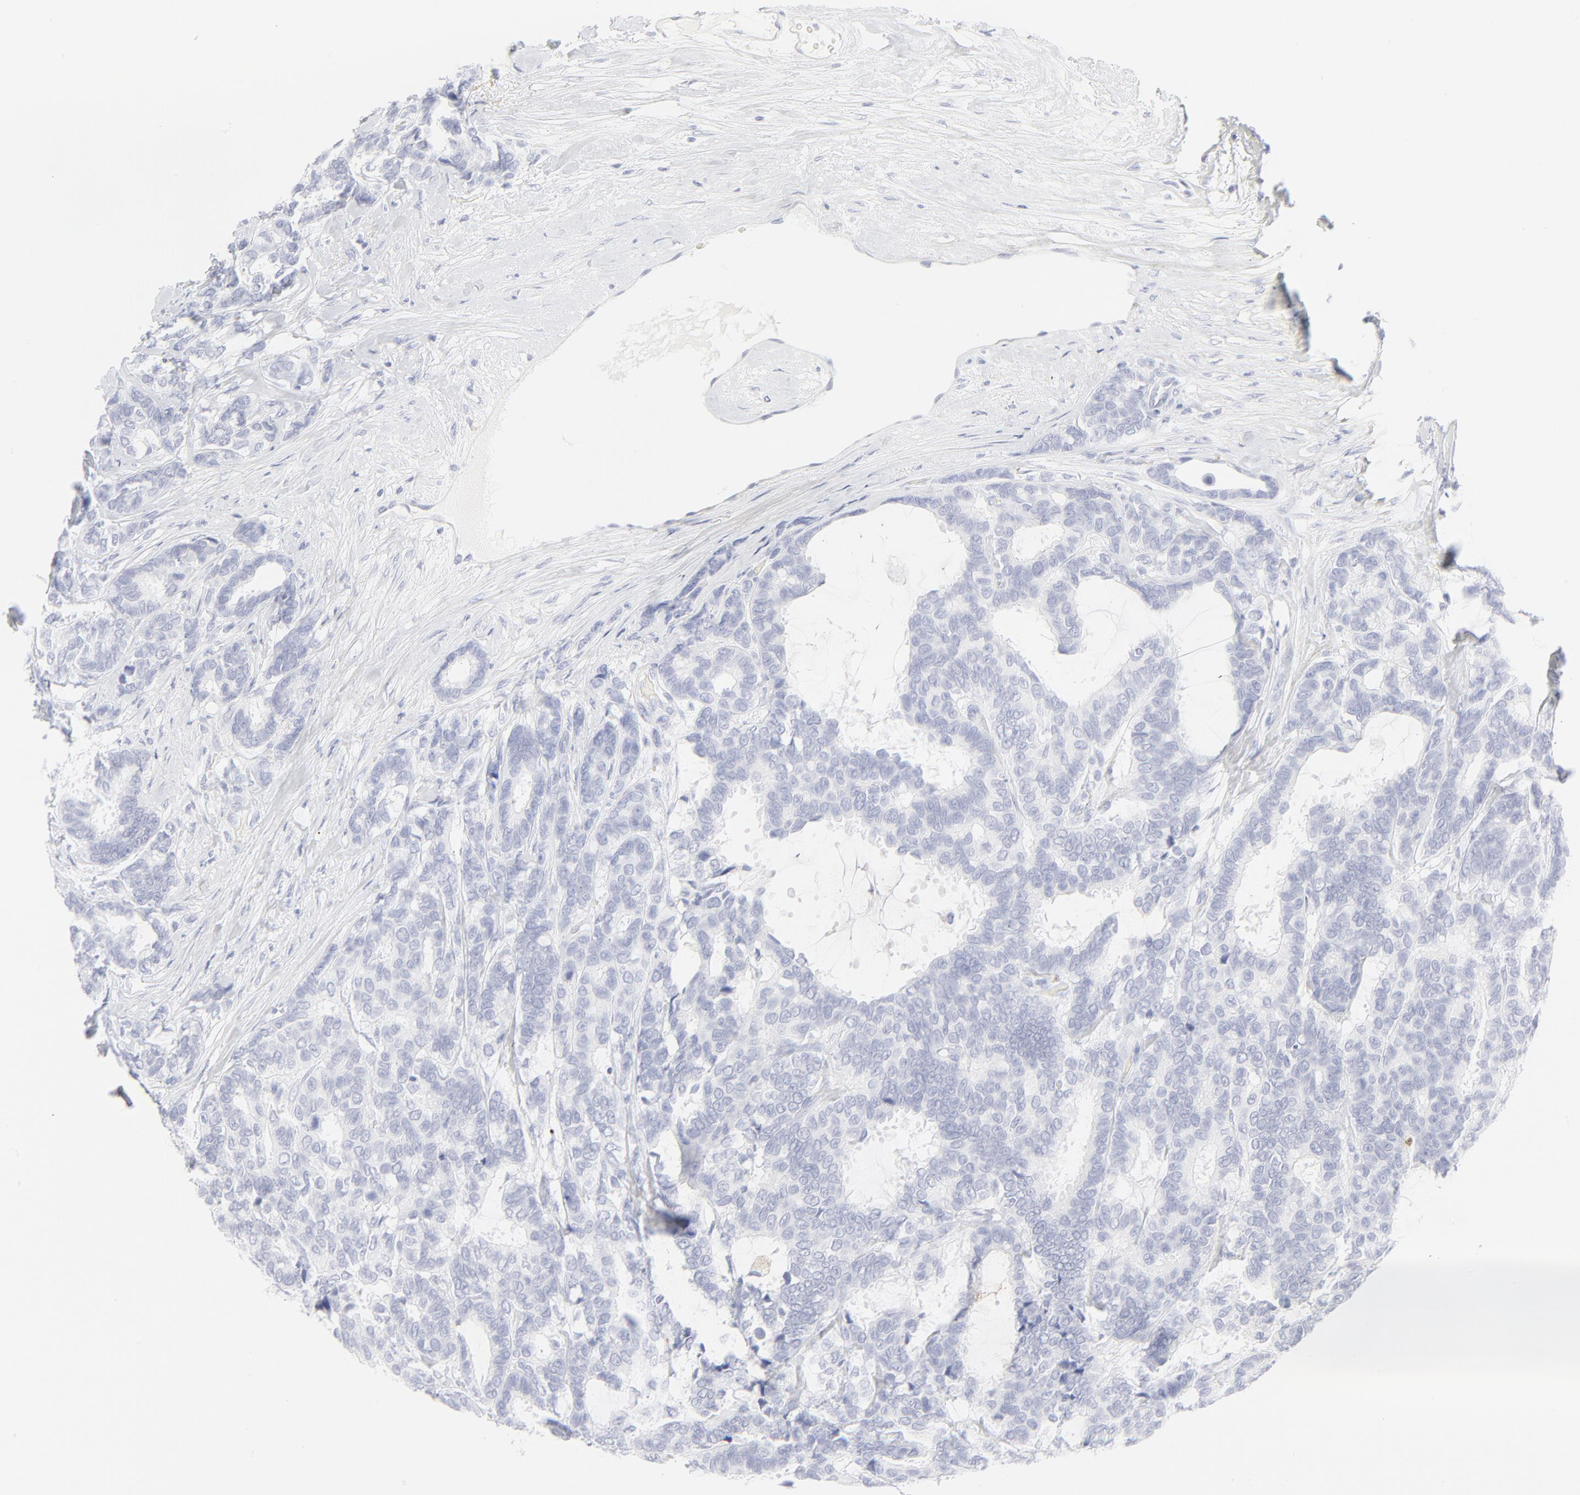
{"staining": {"intensity": "negative", "quantity": "none", "location": "none"}, "tissue": "breast cancer", "cell_type": "Tumor cells", "image_type": "cancer", "snomed": [{"axis": "morphology", "description": "Duct carcinoma"}, {"axis": "topography", "description": "Breast"}], "caption": "IHC micrograph of human breast cancer (invasive ductal carcinoma) stained for a protein (brown), which reveals no positivity in tumor cells. The staining was performed using DAB (3,3'-diaminobenzidine) to visualize the protein expression in brown, while the nuclei were stained in blue with hematoxylin (Magnification: 20x).", "gene": "CCR7", "patient": {"sex": "female", "age": 87}}